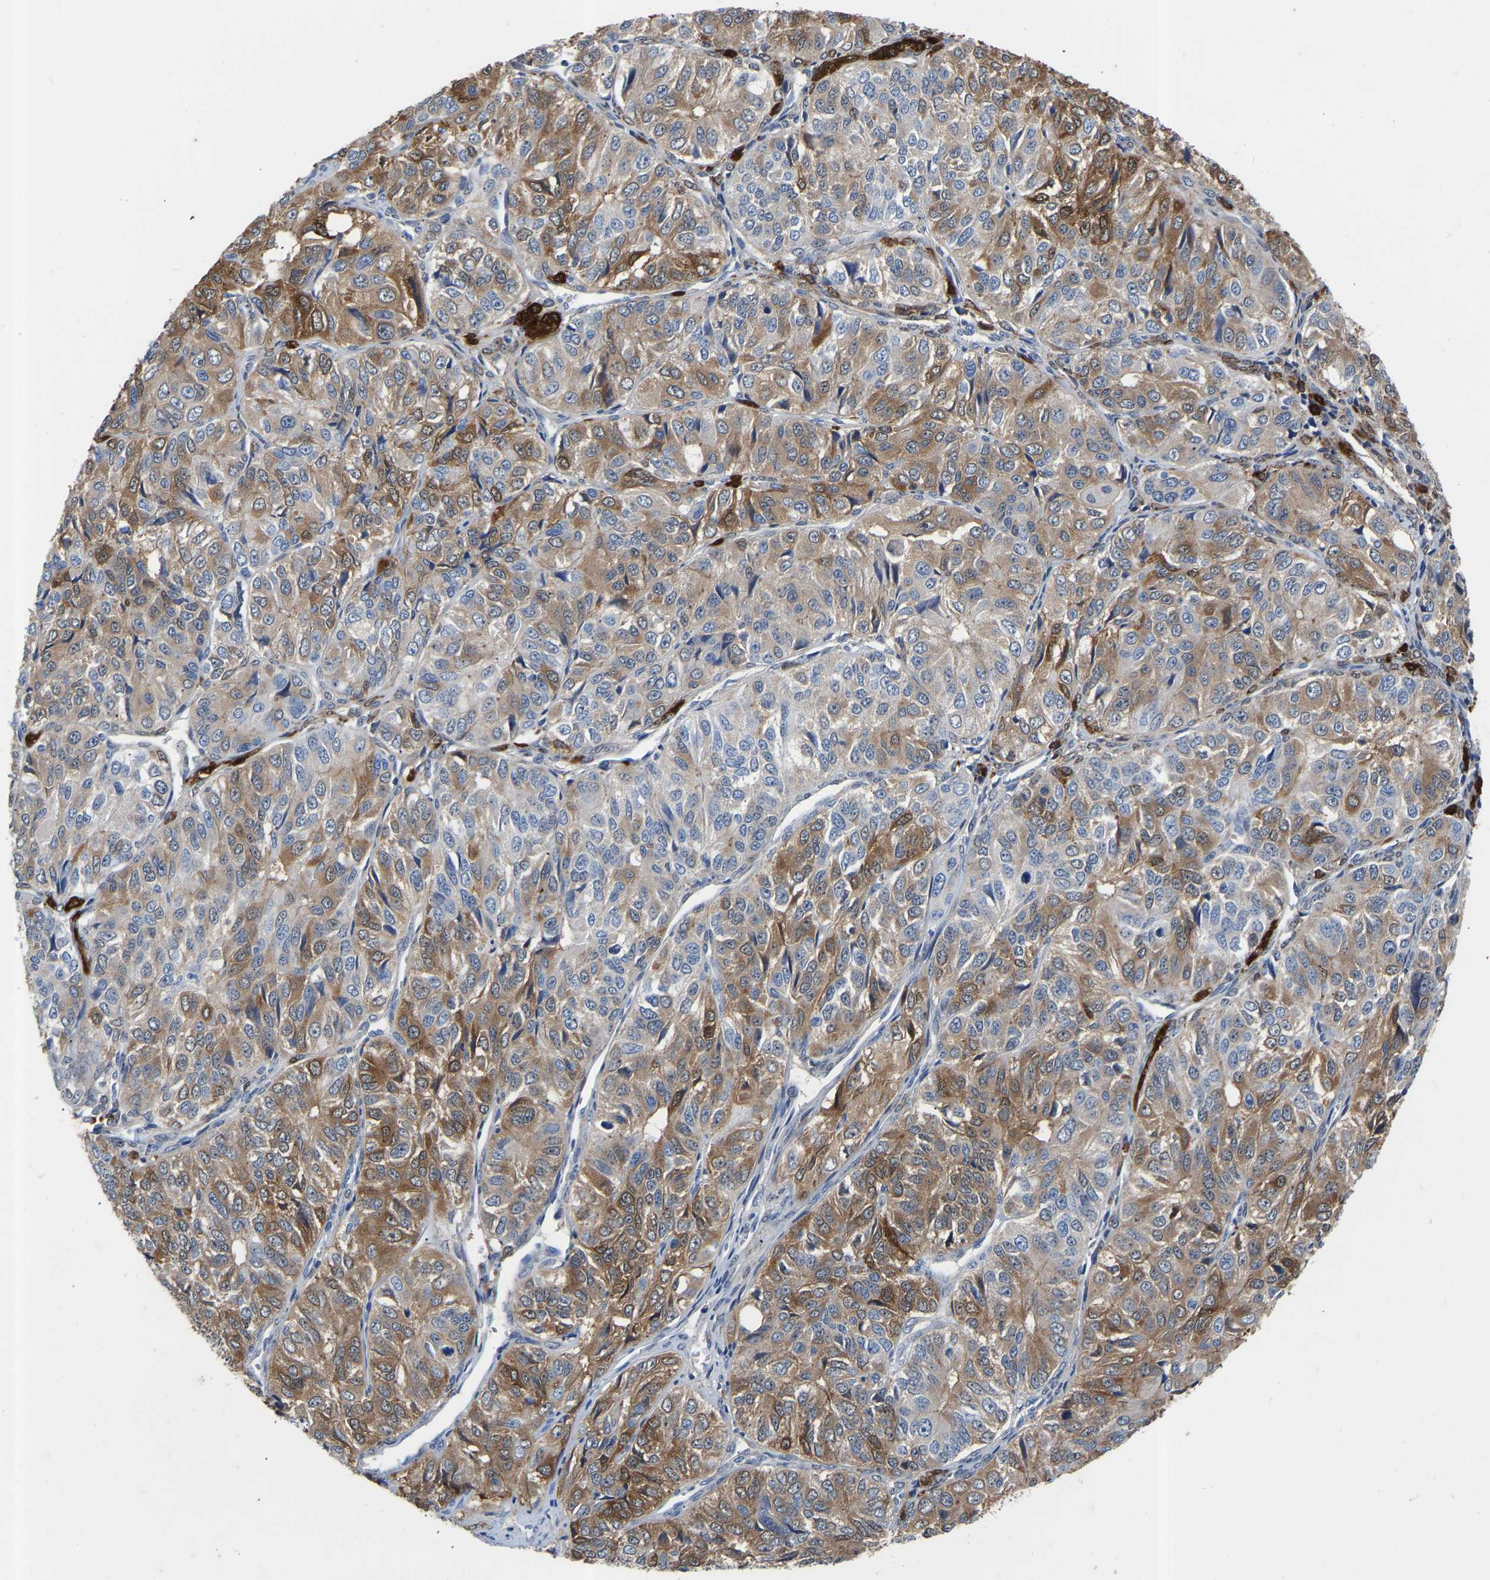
{"staining": {"intensity": "moderate", "quantity": ">75%", "location": "cytoplasmic/membranous"}, "tissue": "ovarian cancer", "cell_type": "Tumor cells", "image_type": "cancer", "snomed": [{"axis": "morphology", "description": "Carcinoma, endometroid"}, {"axis": "topography", "description": "Ovary"}], "caption": "A medium amount of moderate cytoplasmic/membranous staining is identified in approximately >75% of tumor cells in ovarian cancer (endometroid carcinoma) tissue. (Stains: DAB (3,3'-diaminobenzidine) in brown, nuclei in blue, Microscopy: brightfield microscopy at high magnification).", "gene": "RBP1", "patient": {"sex": "female", "age": 51}}